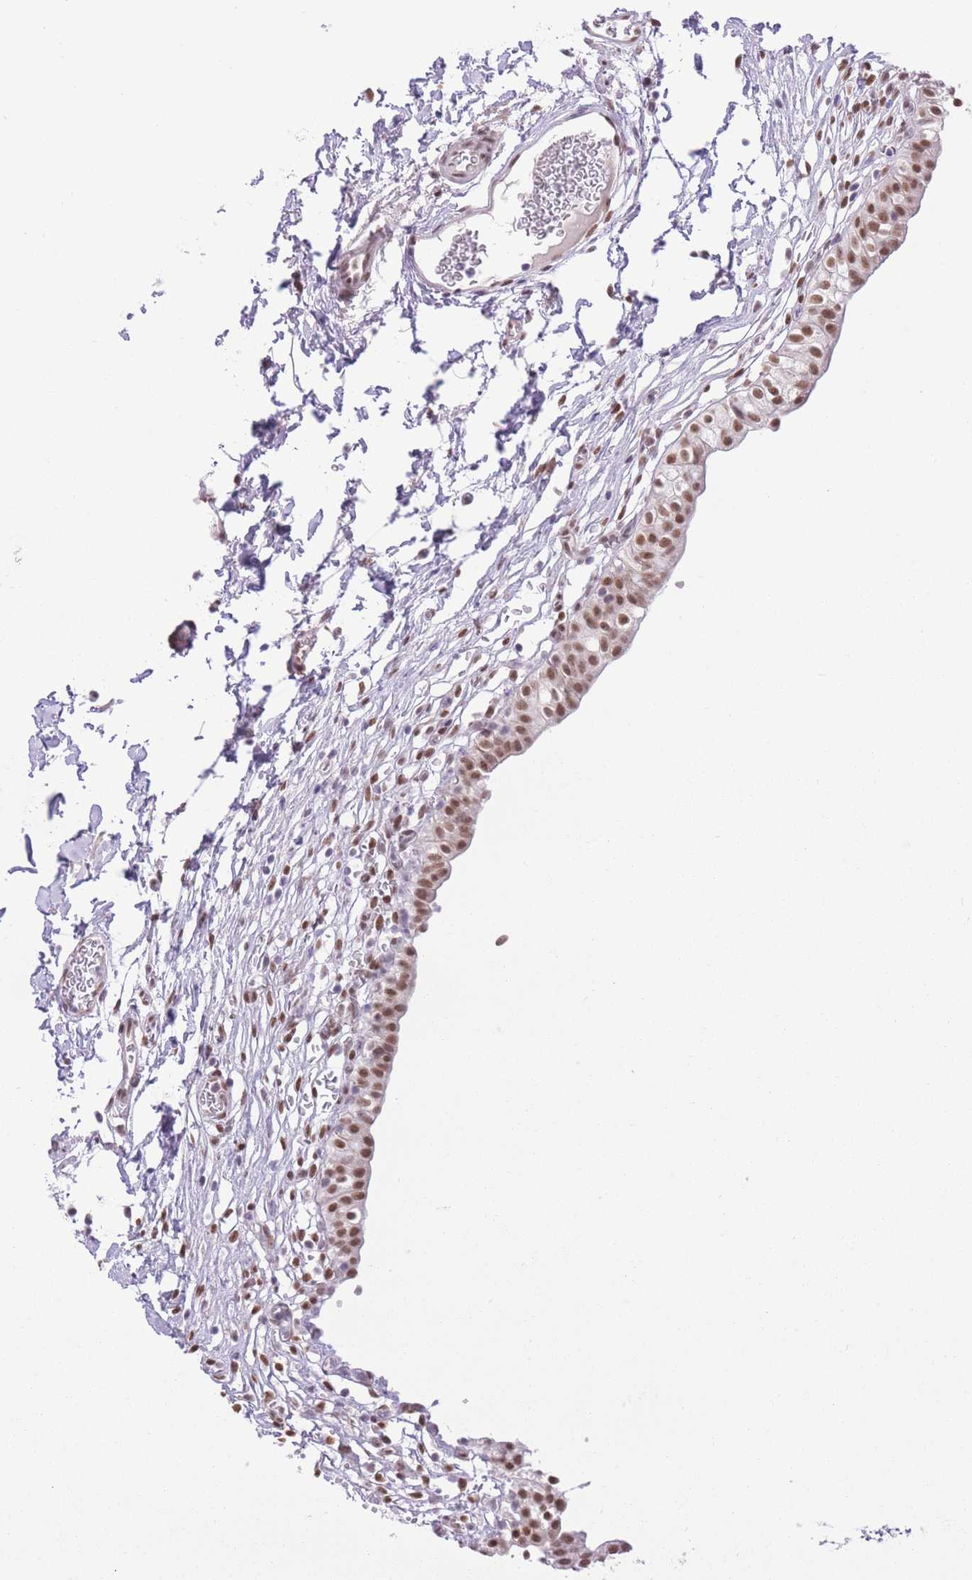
{"staining": {"intensity": "moderate", "quantity": ">75%", "location": "nuclear"}, "tissue": "urinary bladder", "cell_type": "Urothelial cells", "image_type": "normal", "snomed": [{"axis": "morphology", "description": "Normal tissue, NOS"}, {"axis": "topography", "description": "Urinary bladder"}, {"axis": "topography", "description": "Peripheral nerve tissue"}], "caption": "Immunohistochemistry (DAB) staining of unremarkable urinary bladder demonstrates moderate nuclear protein staining in about >75% of urothelial cells.", "gene": "ZBED5", "patient": {"sex": "male", "age": 55}}